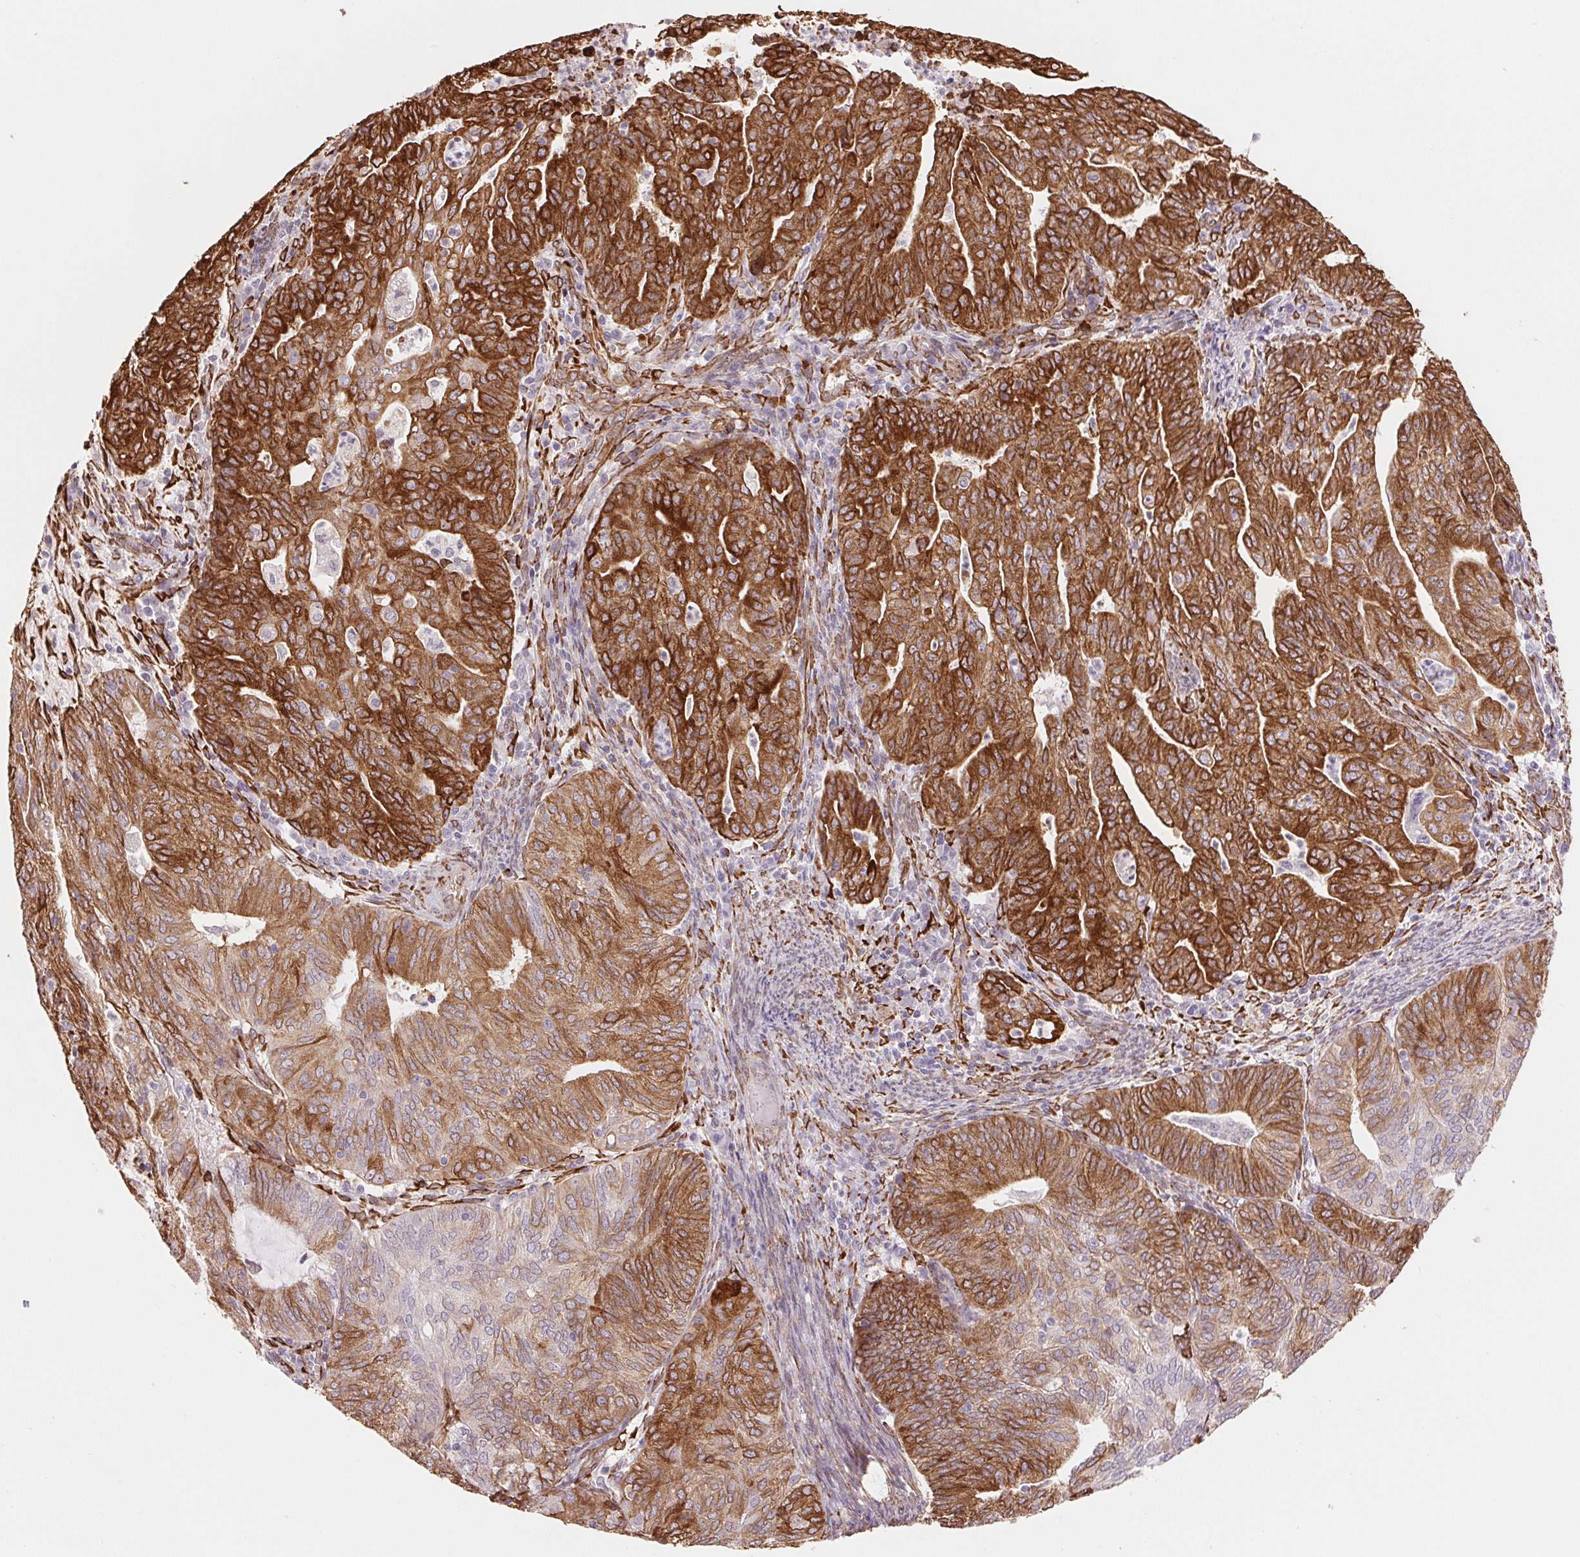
{"staining": {"intensity": "strong", "quantity": ">75%", "location": "cytoplasmic/membranous"}, "tissue": "endometrial cancer", "cell_type": "Tumor cells", "image_type": "cancer", "snomed": [{"axis": "morphology", "description": "Adenocarcinoma, NOS"}, {"axis": "topography", "description": "Endometrium"}], "caption": "A histopathology image of endometrial cancer (adenocarcinoma) stained for a protein reveals strong cytoplasmic/membranous brown staining in tumor cells. (Brightfield microscopy of DAB IHC at high magnification).", "gene": "FKBP10", "patient": {"sex": "female", "age": 82}}